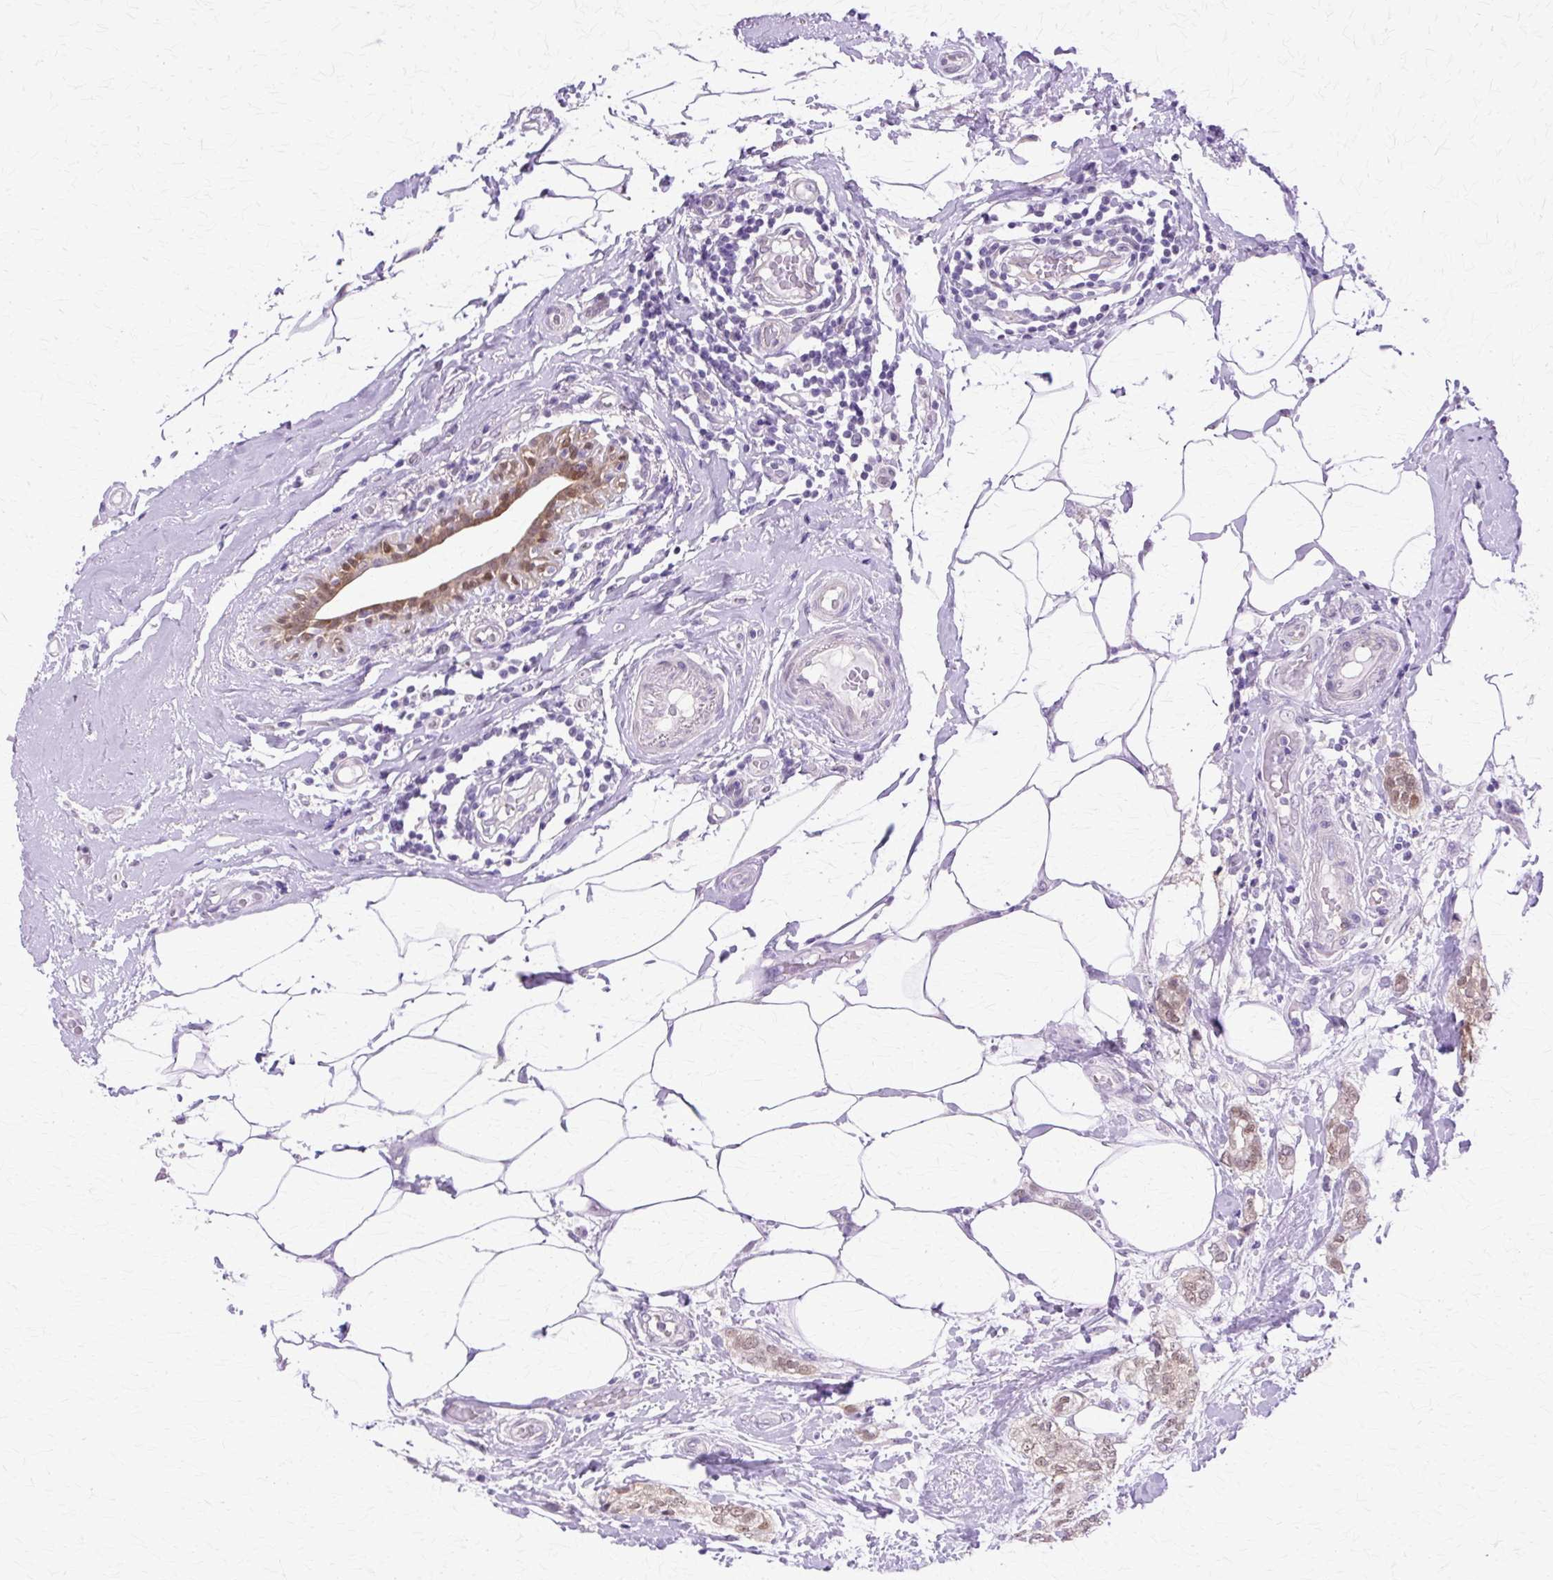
{"staining": {"intensity": "weak", "quantity": ">75%", "location": "nuclear"}, "tissue": "breast cancer", "cell_type": "Tumor cells", "image_type": "cancer", "snomed": [{"axis": "morphology", "description": "Duct carcinoma"}, {"axis": "topography", "description": "Breast"}], "caption": "About >75% of tumor cells in intraductal carcinoma (breast) display weak nuclear protein positivity as visualized by brown immunohistochemical staining.", "gene": "HSPA8", "patient": {"sex": "female", "age": 73}}